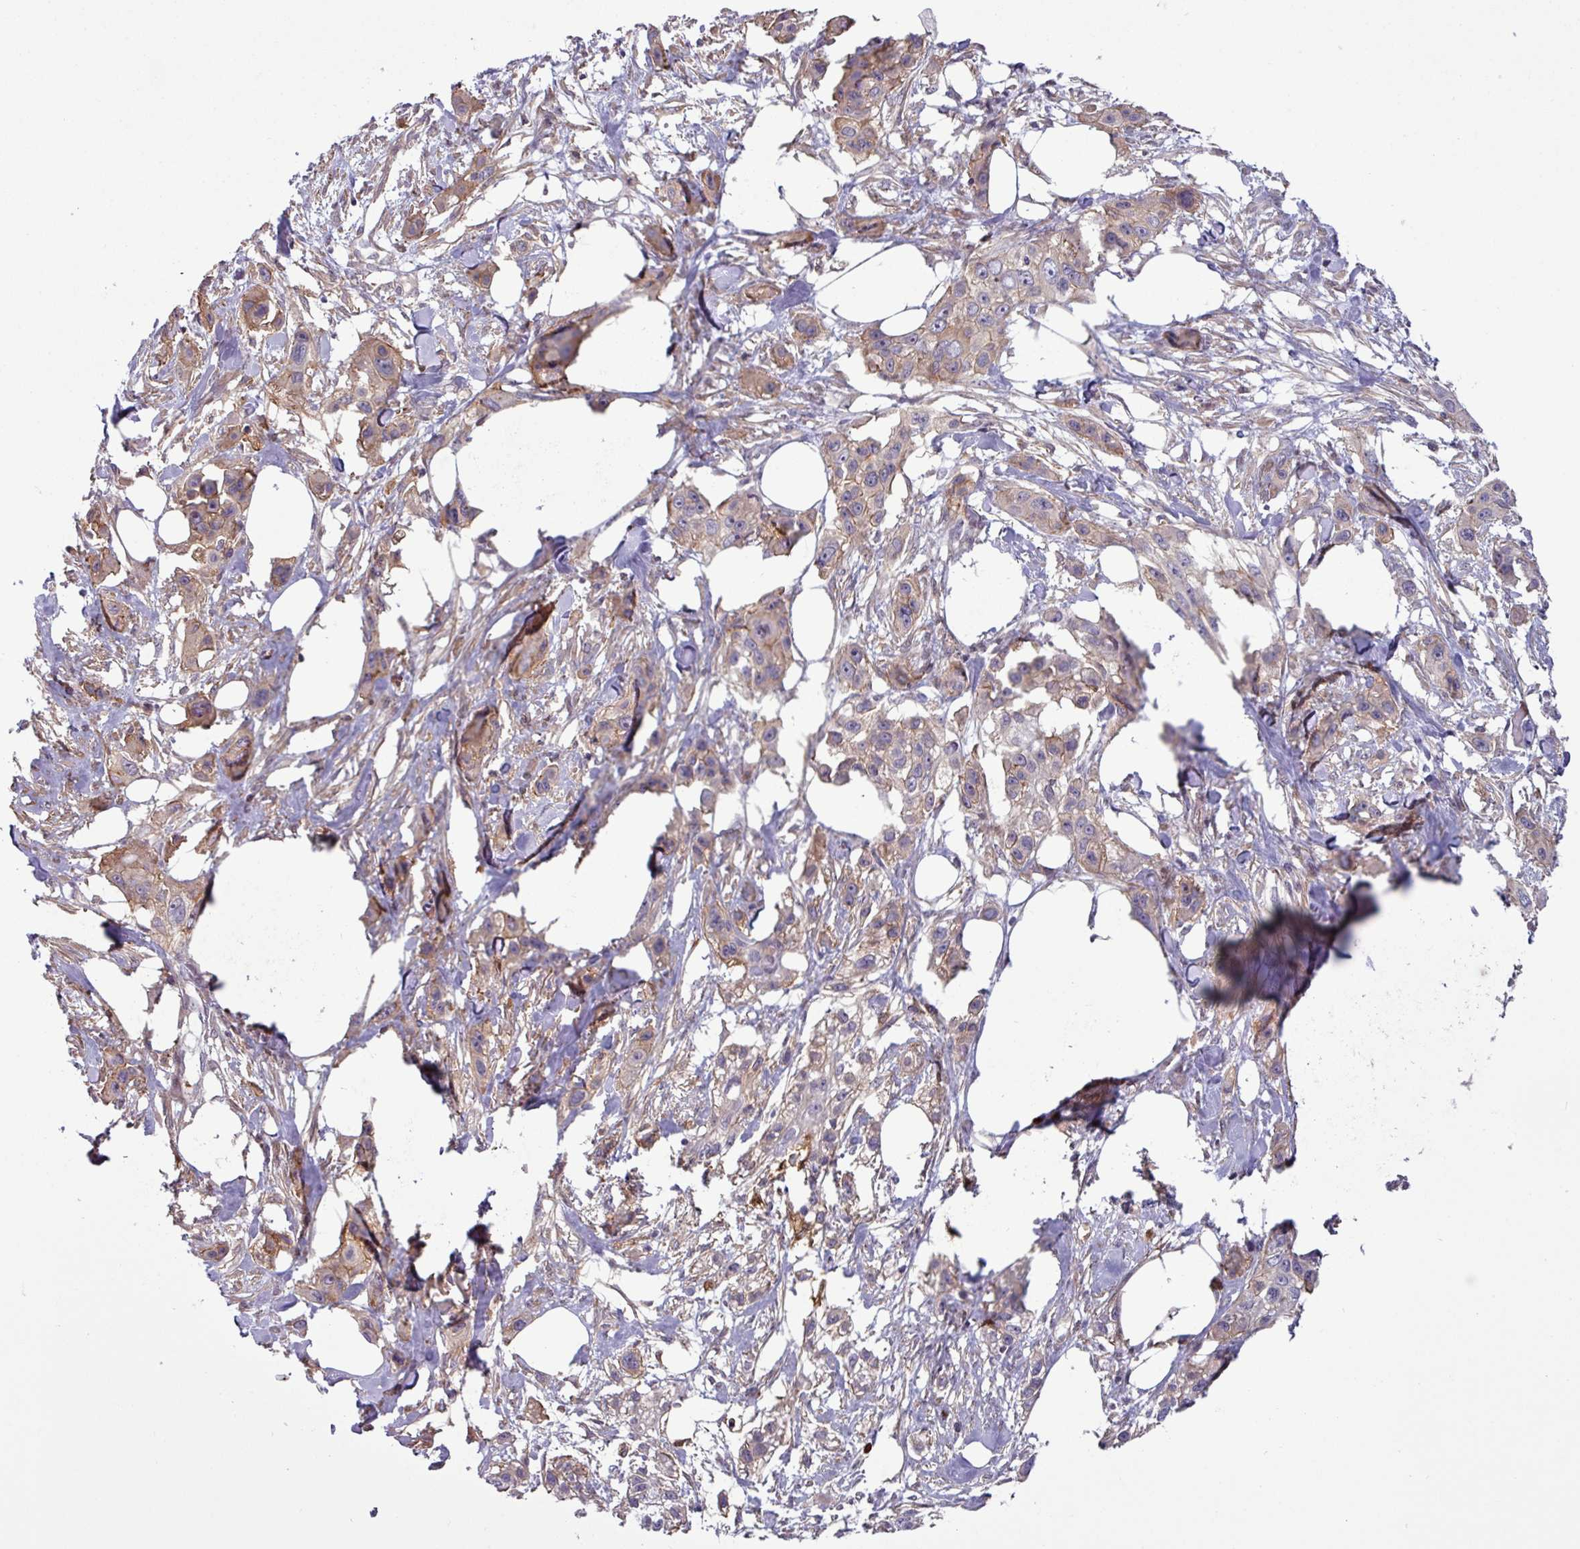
{"staining": {"intensity": "moderate", "quantity": "<25%", "location": "cytoplasmic/membranous"}, "tissue": "skin cancer", "cell_type": "Tumor cells", "image_type": "cancer", "snomed": [{"axis": "morphology", "description": "Squamous cell carcinoma, NOS"}, {"axis": "topography", "description": "Skin"}], "caption": "Skin cancer (squamous cell carcinoma) was stained to show a protein in brown. There is low levels of moderate cytoplasmic/membranous positivity in about <25% of tumor cells.", "gene": "PCED1A", "patient": {"sex": "male", "age": 63}}